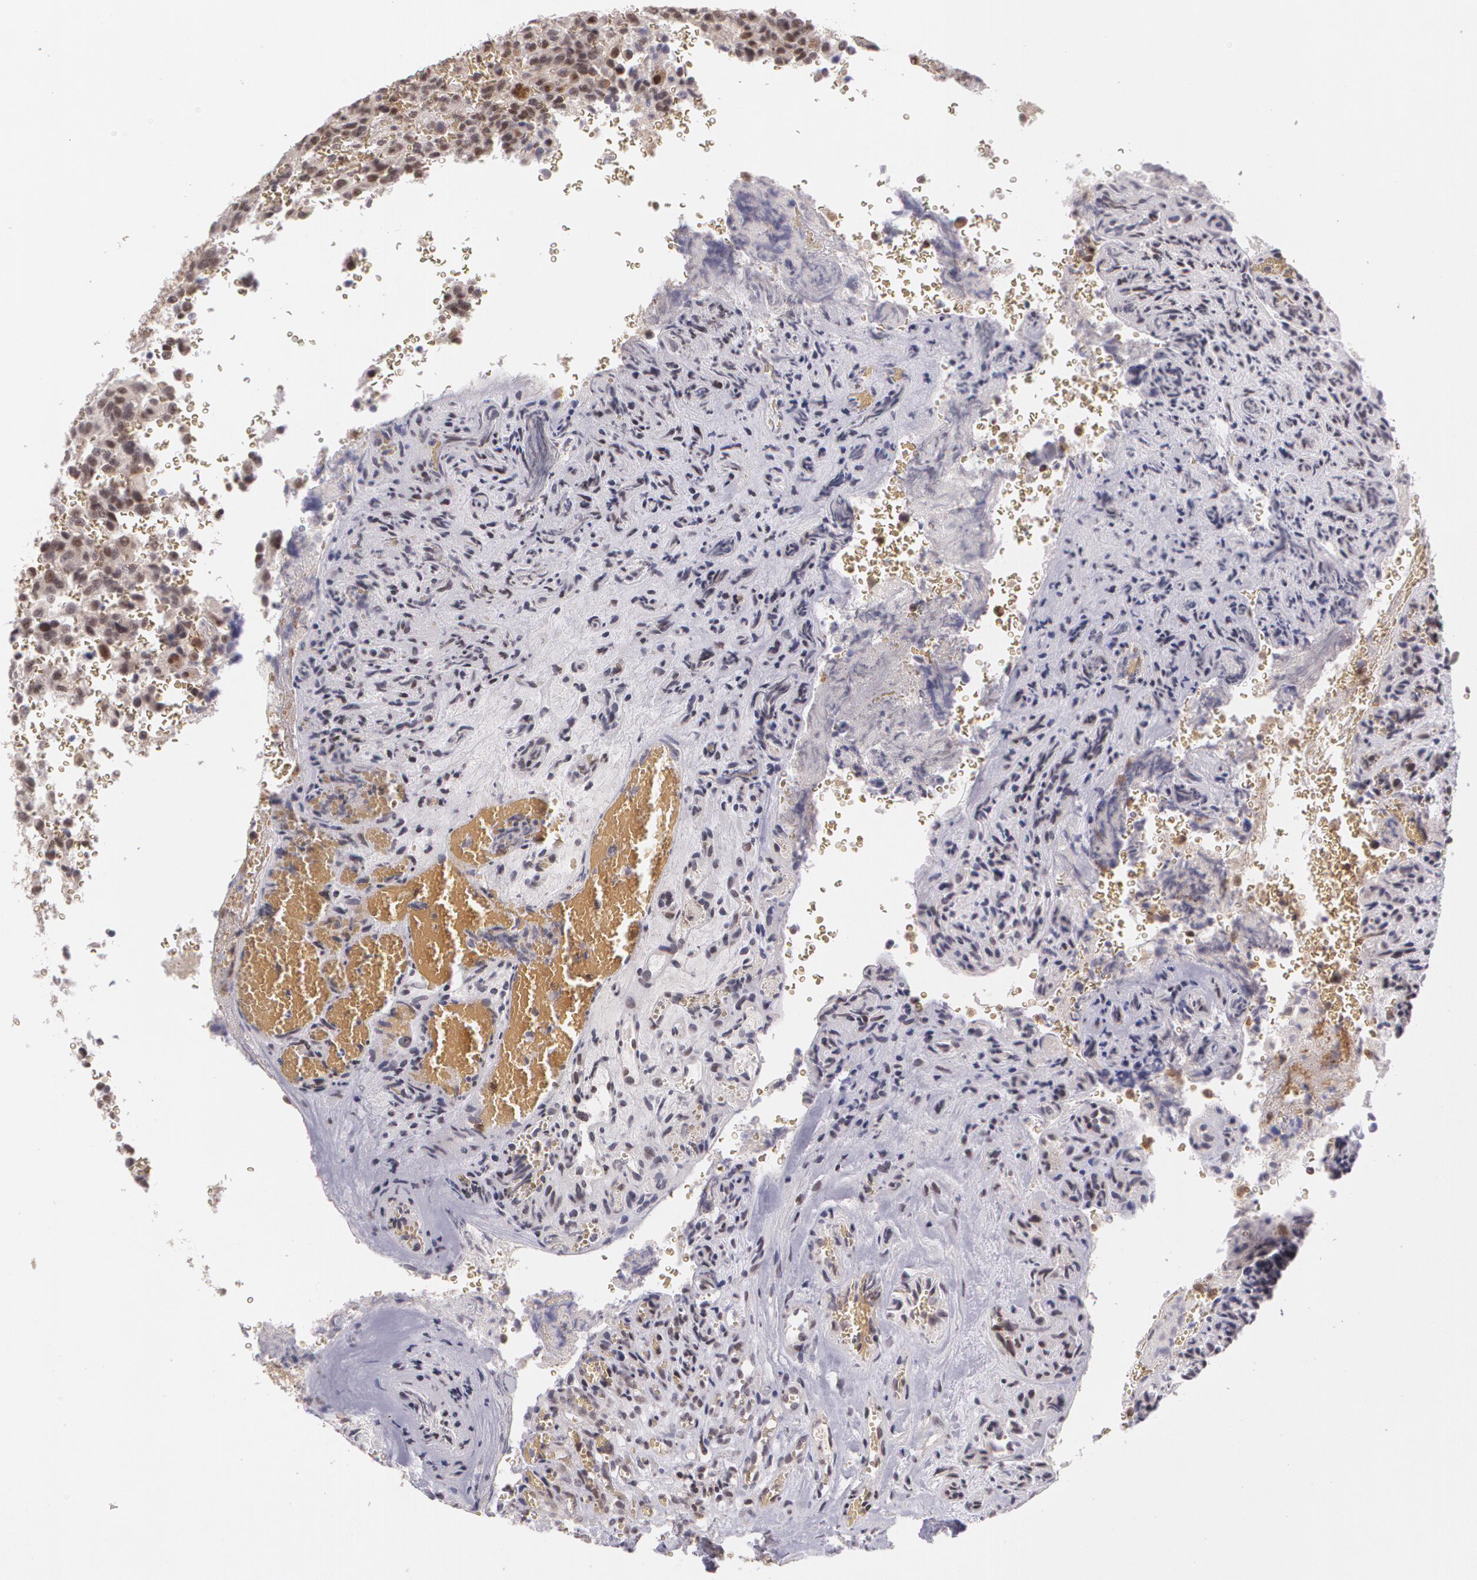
{"staining": {"intensity": "weak", "quantity": "<25%", "location": "cytoplasmic/membranous,nuclear"}, "tissue": "glioma", "cell_type": "Tumor cells", "image_type": "cancer", "snomed": [{"axis": "morphology", "description": "Normal tissue, NOS"}, {"axis": "morphology", "description": "Glioma, malignant, High grade"}, {"axis": "topography", "description": "Cerebral cortex"}], "caption": "The photomicrograph reveals no staining of tumor cells in high-grade glioma (malignant). (DAB (3,3'-diaminobenzidine) IHC visualized using brightfield microscopy, high magnification).", "gene": "CUL2", "patient": {"sex": "male", "age": 56}}